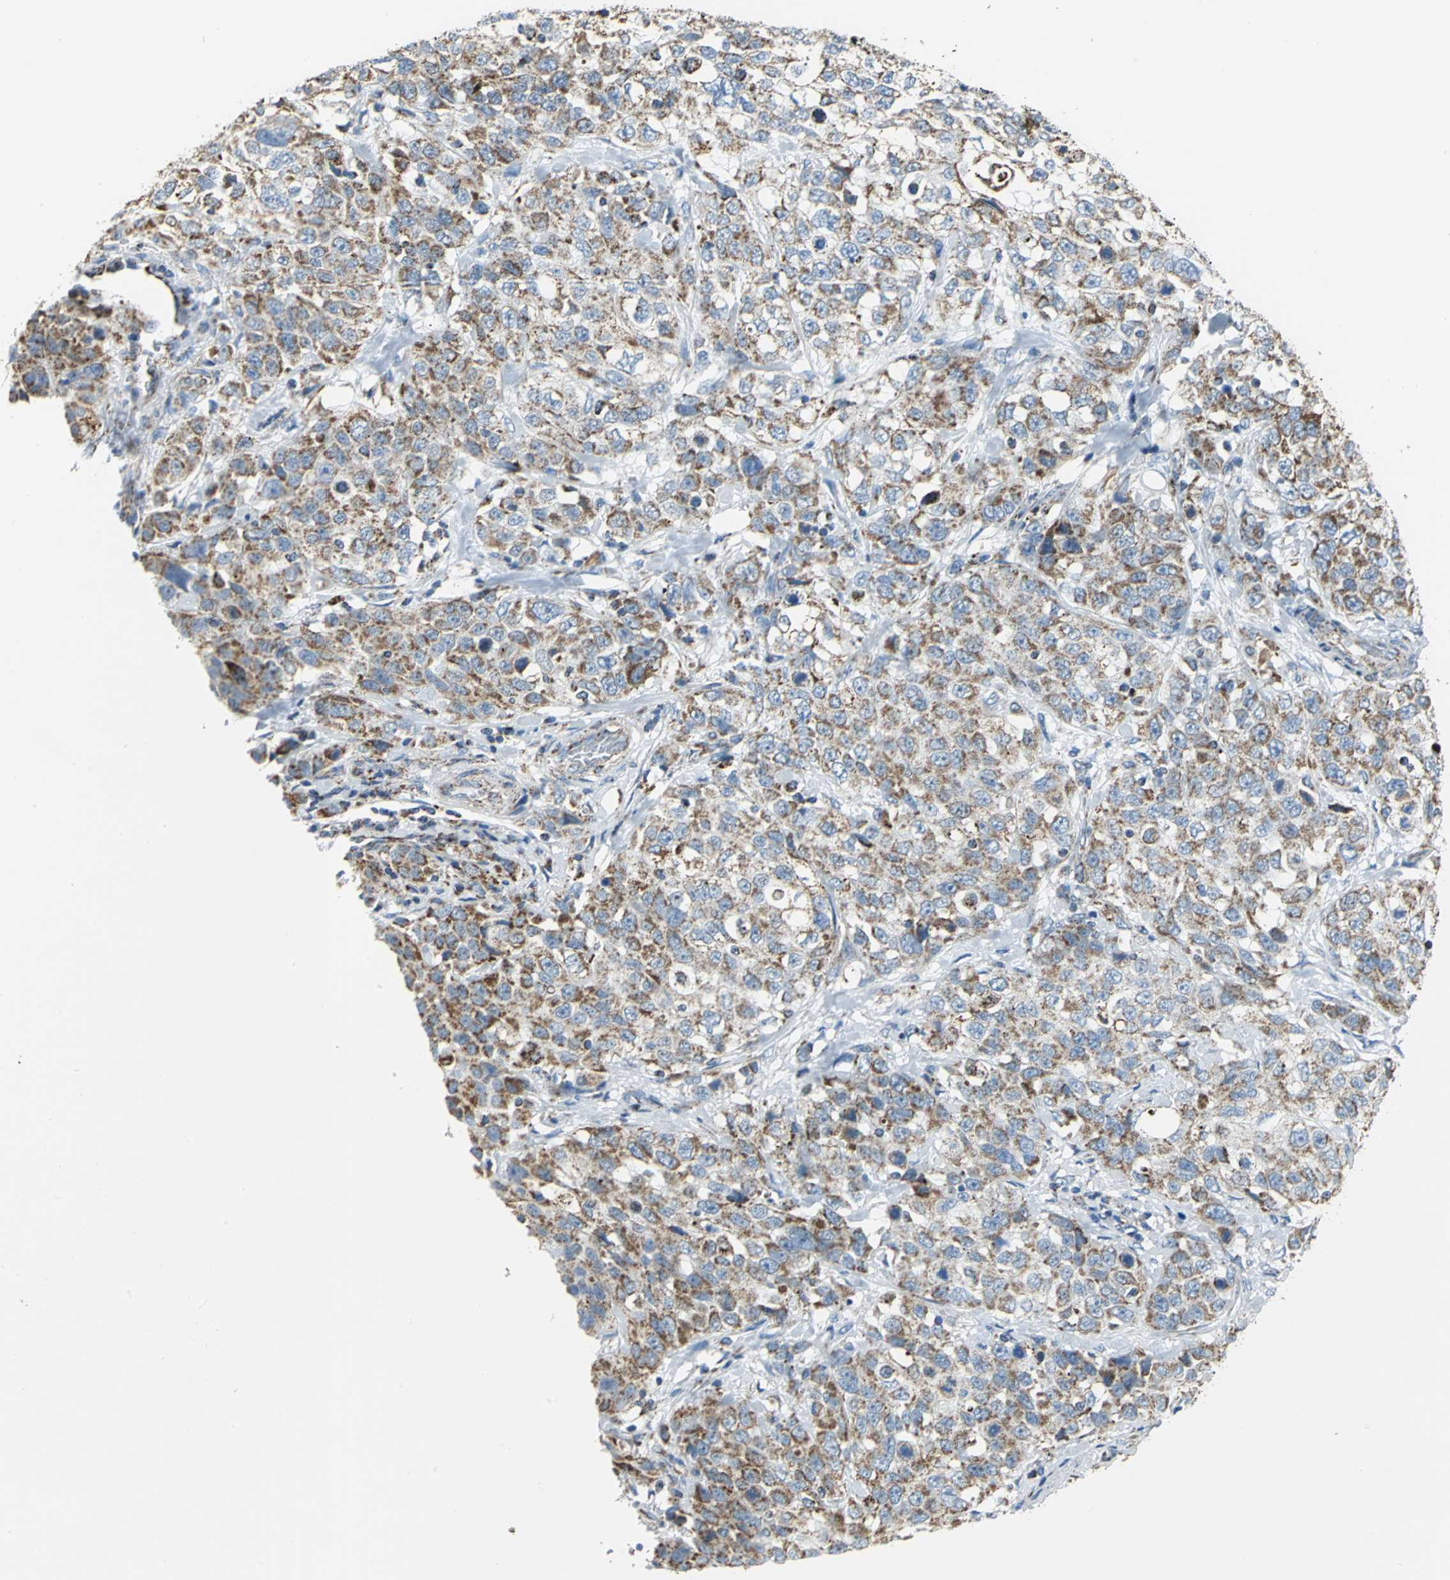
{"staining": {"intensity": "moderate", "quantity": "25%-75%", "location": "cytoplasmic/membranous"}, "tissue": "stomach cancer", "cell_type": "Tumor cells", "image_type": "cancer", "snomed": [{"axis": "morphology", "description": "Normal tissue, NOS"}, {"axis": "morphology", "description": "Adenocarcinoma, NOS"}, {"axis": "topography", "description": "Stomach"}], "caption": "Protein expression analysis of stomach cancer (adenocarcinoma) shows moderate cytoplasmic/membranous staining in about 25%-75% of tumor cells.", "gene": "NTRK1", "patient": {"sex": "male", "age": 48}}